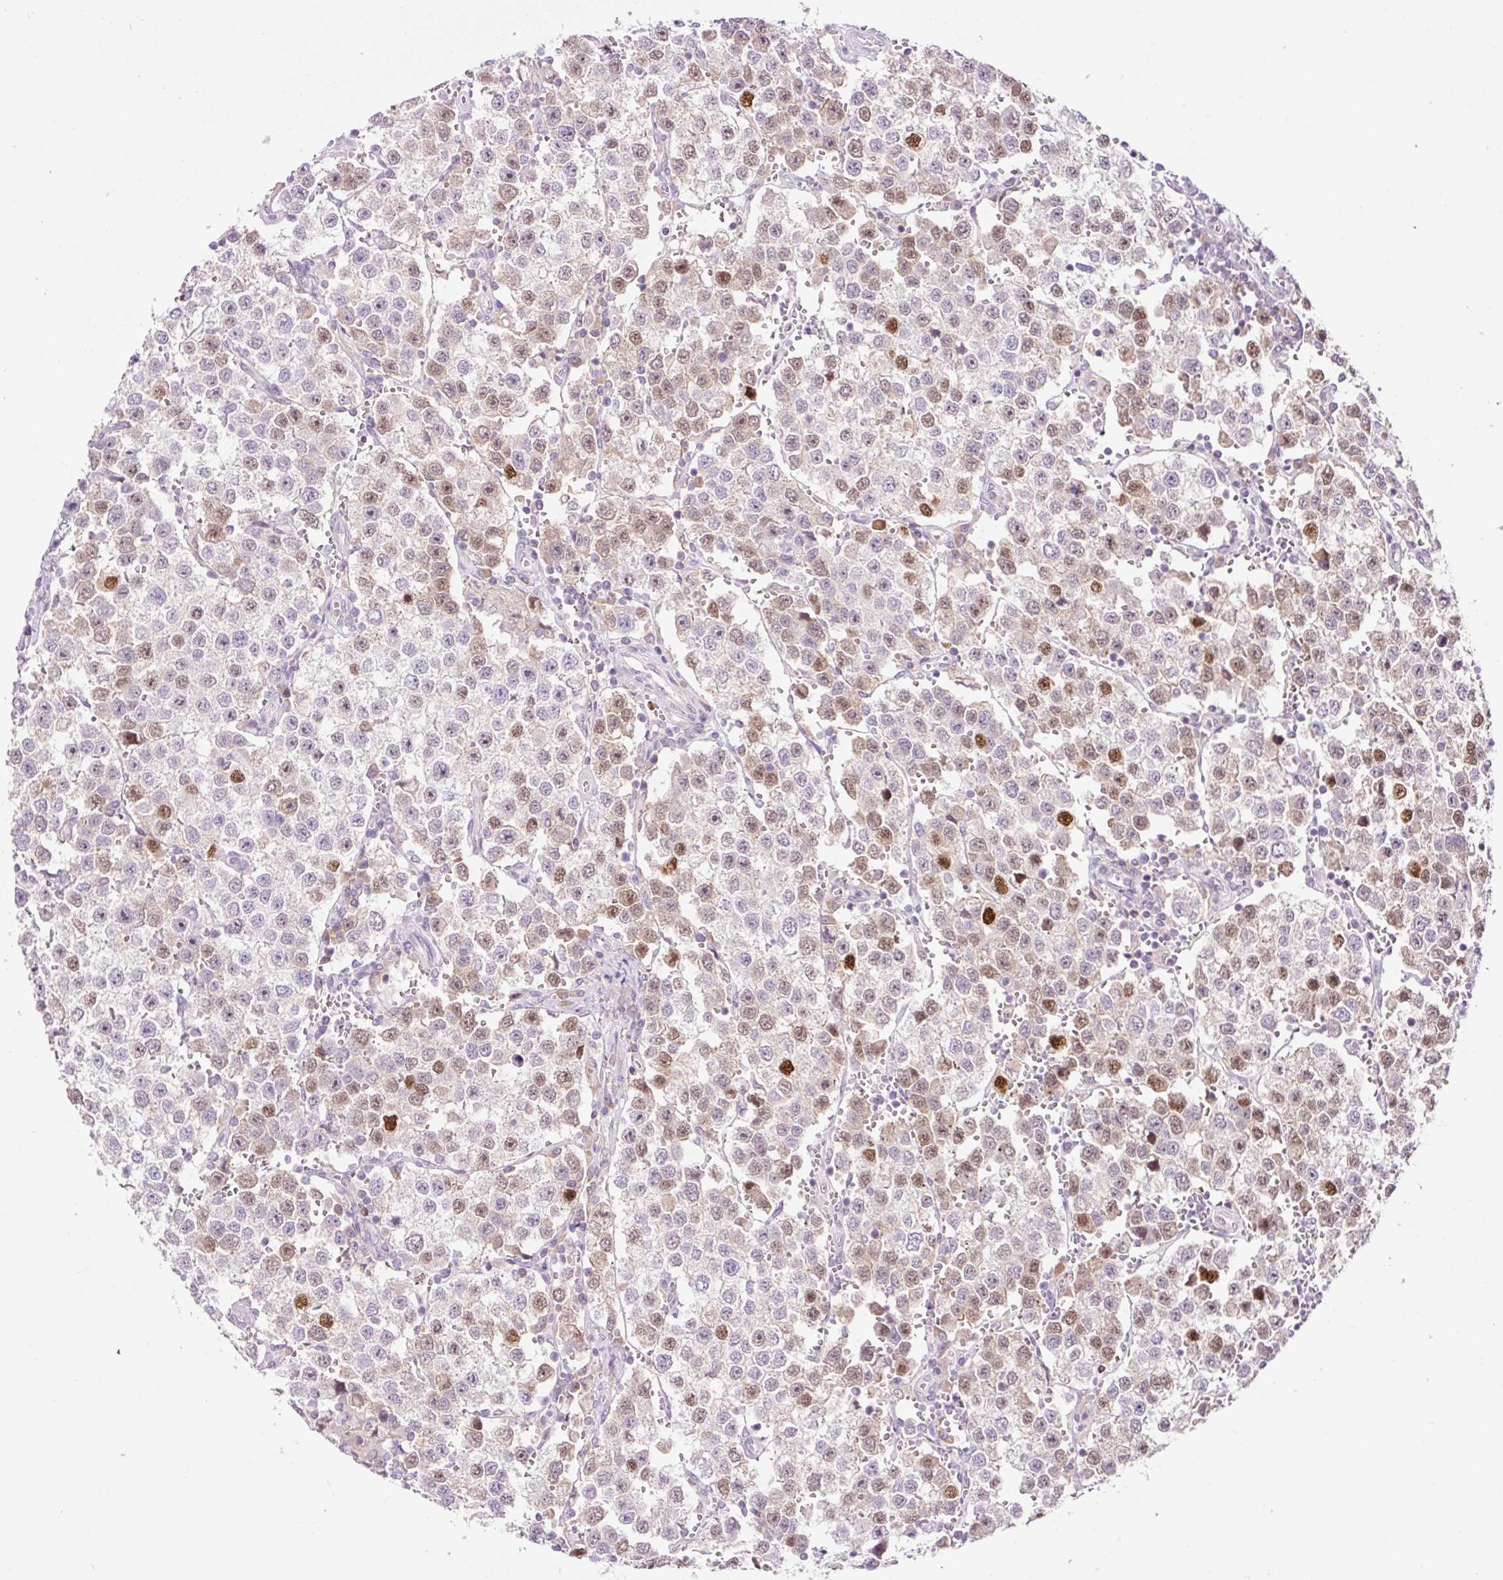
{"staining": {"intensity": "moderate", "quantity": "<25%", "location": "nuclear"}, "tissue": "testis cancer", "cell_type": "Tumor cells", "image_type": "cancer", "snomed": [{"axis": "morphology", "description": "Seminoma, NOS"}, {"axis": "topography", "description": "Testis"}], "caption": "Protein analysis of testis seminoma tissue demonstrates moderate nuclear staining in approximately <25% of tumor cells. The staining is performed using DAB (3,3'-diaminobenzidine) brown chromogen to label protein expression. The nuclei are counter-stained blue using hematoxylin.", "gene": "DPPA4", "patient": {"sex": "male", "age": 37}}